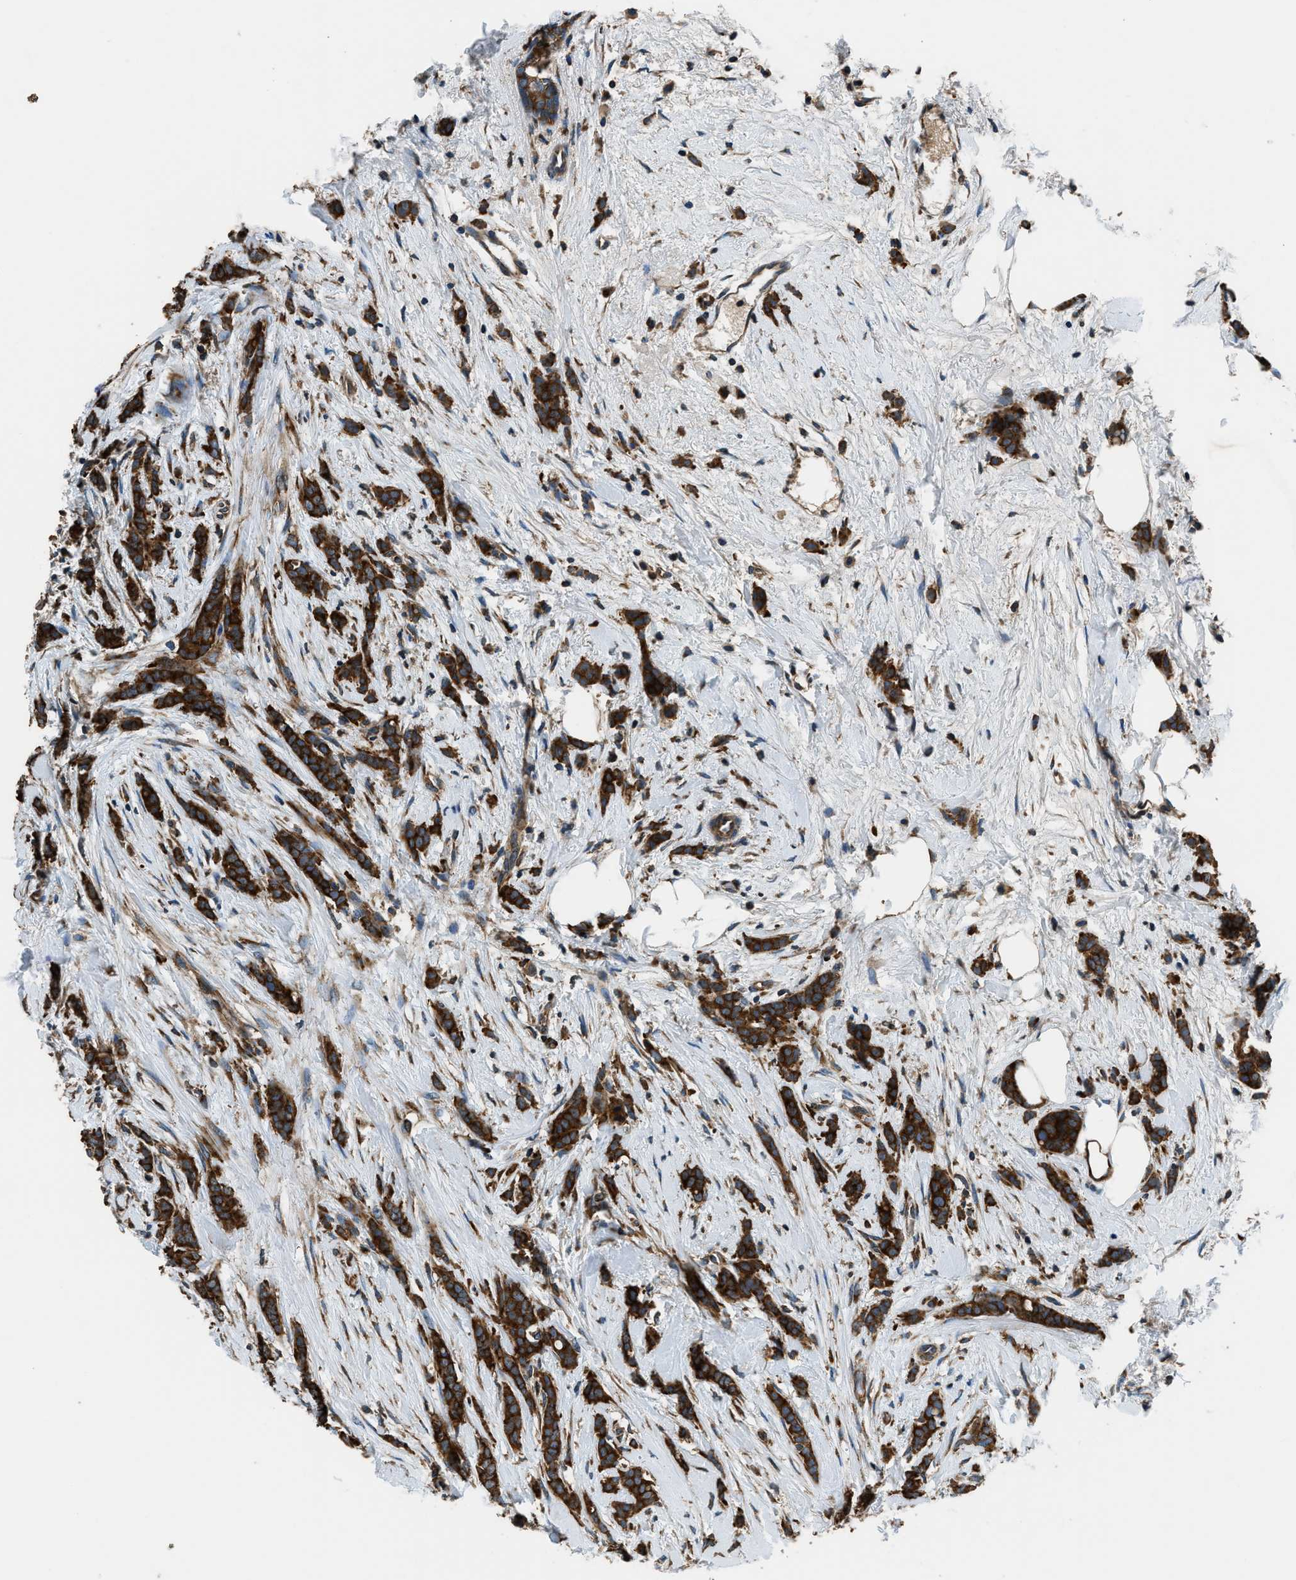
{"staining": {"intensity": "strong", "quantity": ">75%", "location": "cytoplasmic/membranous"}, "tissue": "breast cancer", "cell_type": "Tumor cells", "image_type": "cancer", "snomed": [{"axis": "morphology", "description": "Lobular carcinoma, in situ"}, {"axis": "morphology", "description": "Lobular carcinoma"}, {"axis": "topography", "description": "Breast"}], "caption": "A micrograph showing strong cytoplasmic/membranous positivity in approximately >75% of tumor cells in lobular carcinoma (breast), as visualized by brown immunohistochemical staining.", "gene": "ARFGAP2", "patient": {"sex": "female", "age": 41}}